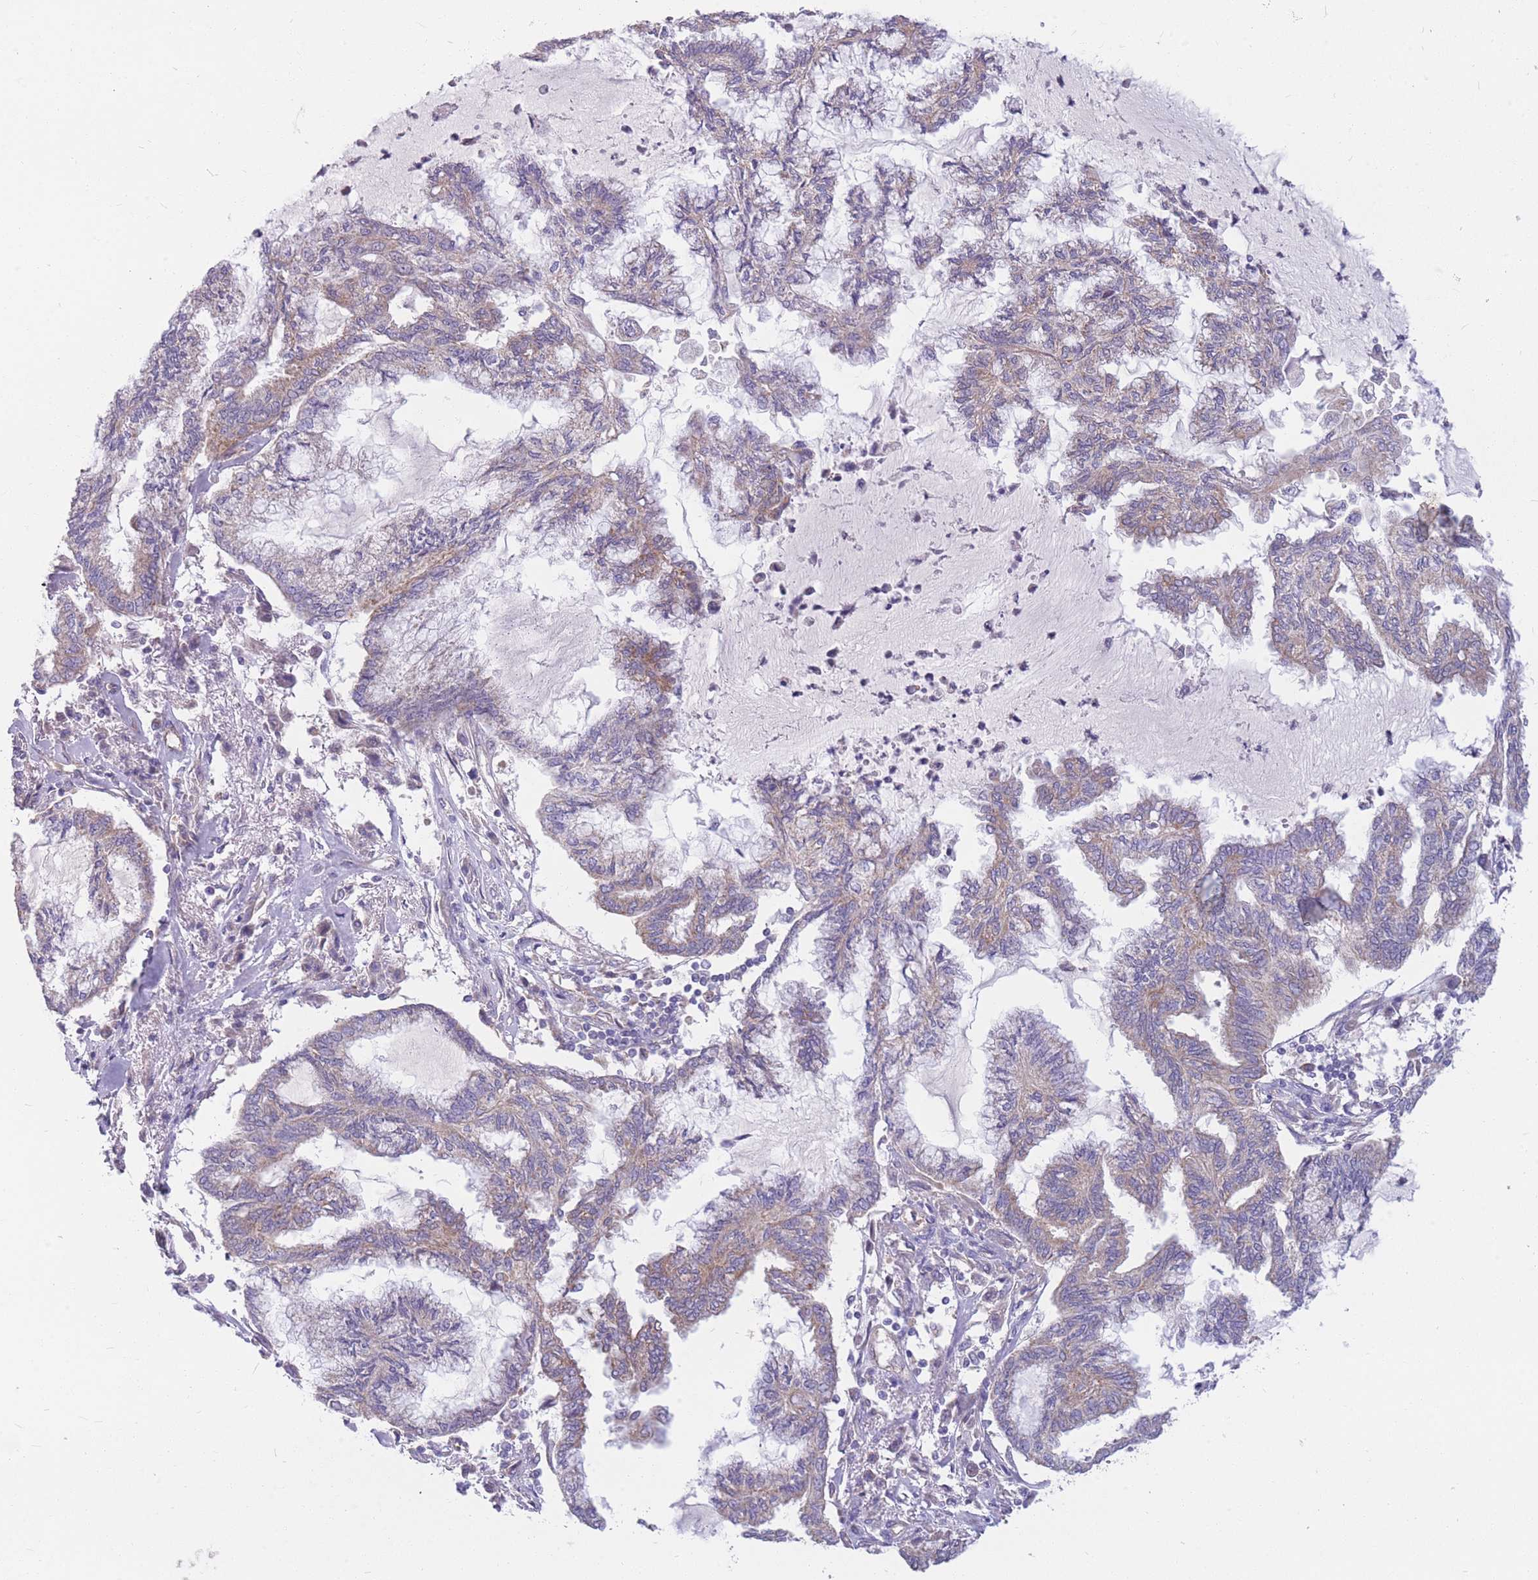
{"staining": {"intensity": "weak", "quantity": "25%-75%", "location": "cytoplasmic/membranous"}, "tissue": "endometrial cancer", "cell_type": "Tumor cells", "image_type": "cancer", "snomed": [{"axis": "morphology", "description": "Adenocarcinoma, NOS"}, {"axis": "topography", "description": "Endometrium"}], "caption": "The photomicrograph demonstrates a brown stain indicating the presence of a protein in the cytoplasmic/membranous of tumor cells in endometrial adenocarcinoma.", "gene": "MRPS9", "patient": {"sex": "female", "age": 86}}